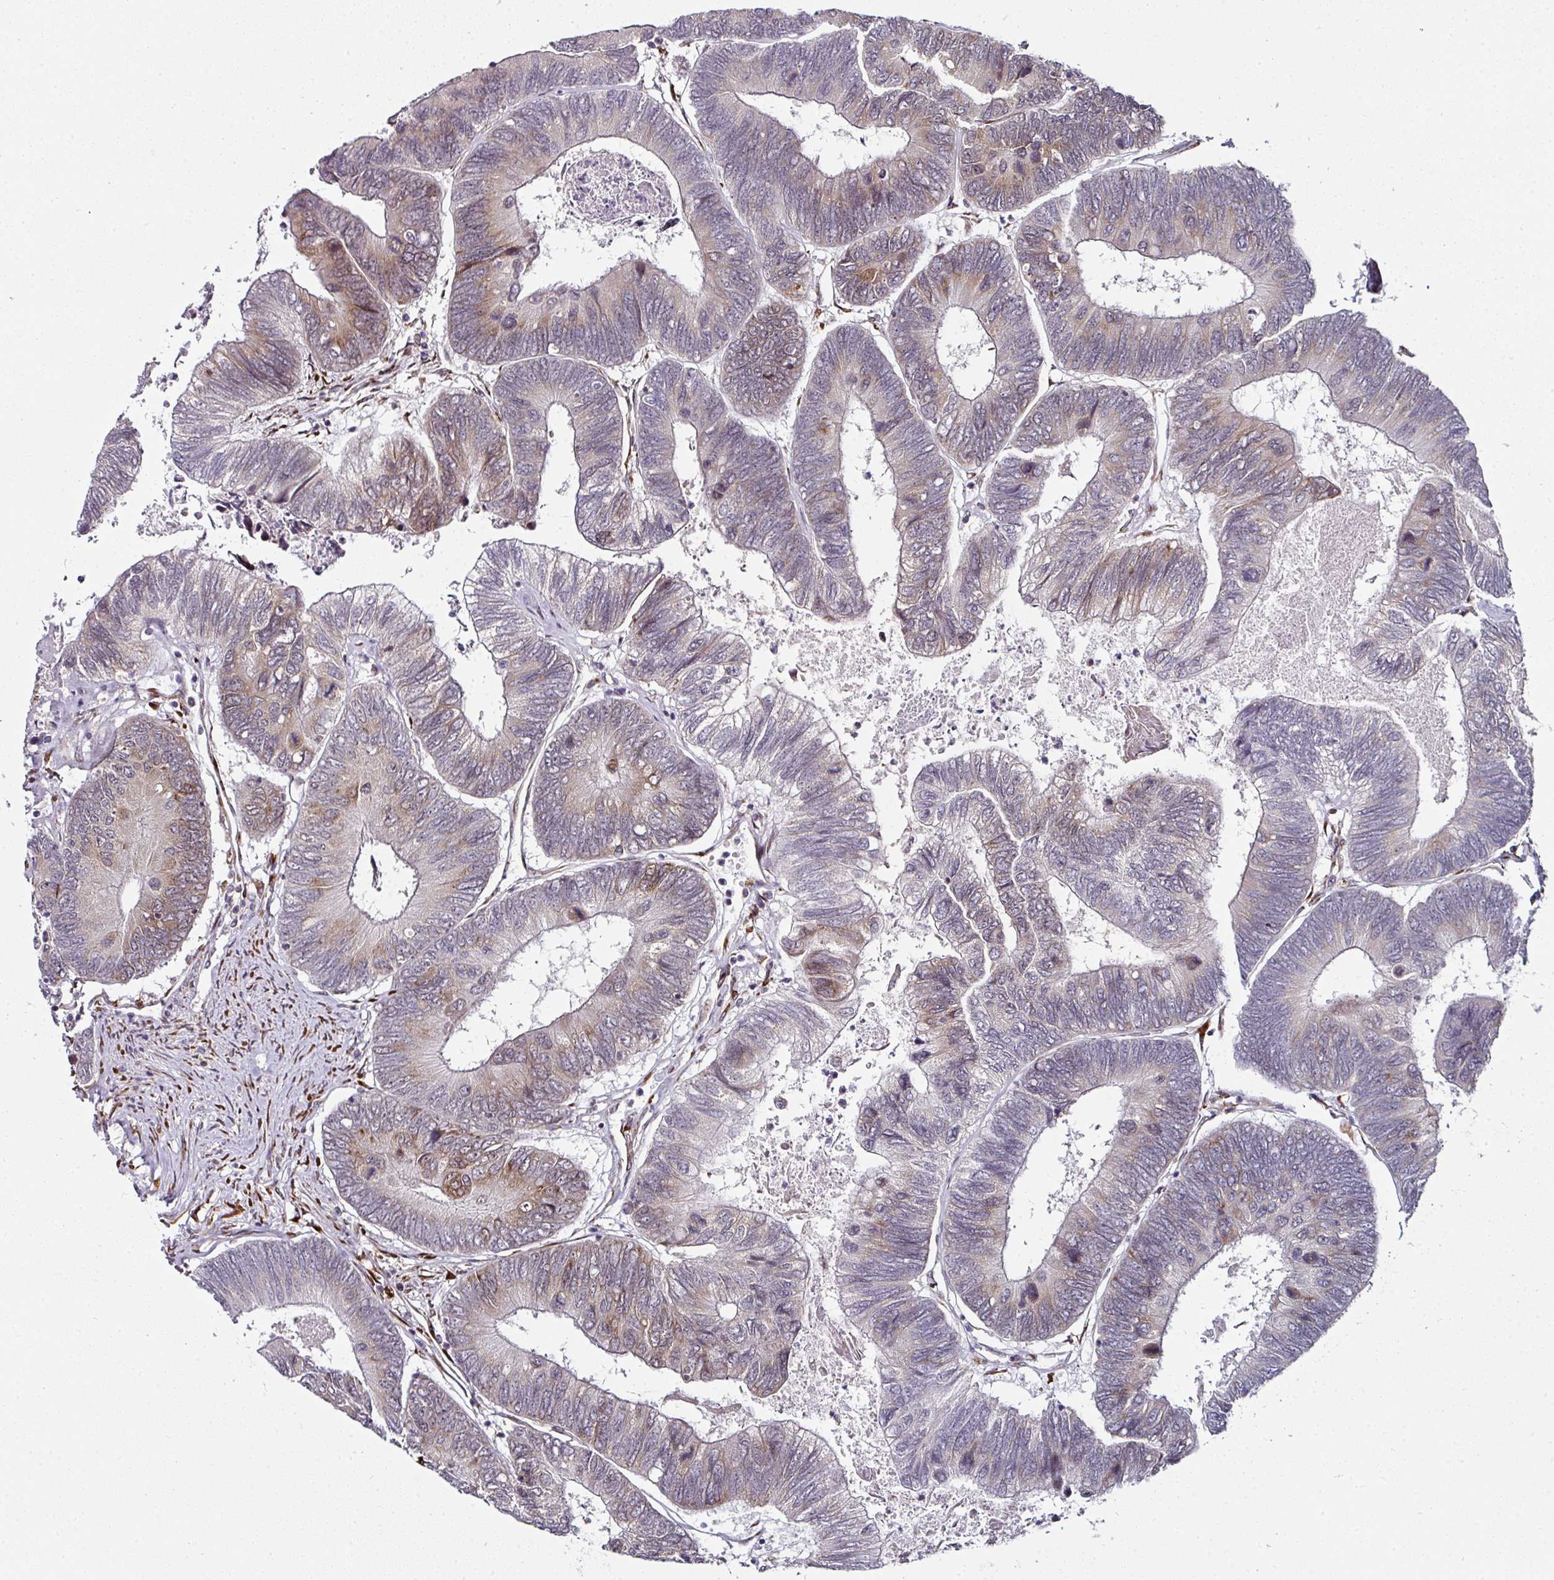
{"staining": {"intensity": "weak", "quantity": "25%-75%", "location": "cytoplasmic/membranous"}, "tissue": "colorectal cancer", "cell_type": "Tumor cells", "image_type": "cancer", "snomed": [{"axis": "morphology", "description": "Adenocarcinoma, NOS"}, {"axis": "topography", "description": "Colon"}], "caption": "A high-resolution histopathology image shows immunohistochemistry staining of colorectal adenocarcinoma, which shows weak cytoplasmic/membranous expression in about 25%-75% of tumor cells.", "gene": "APOLD1", "patient": {"sex": "female", "age": 67}}